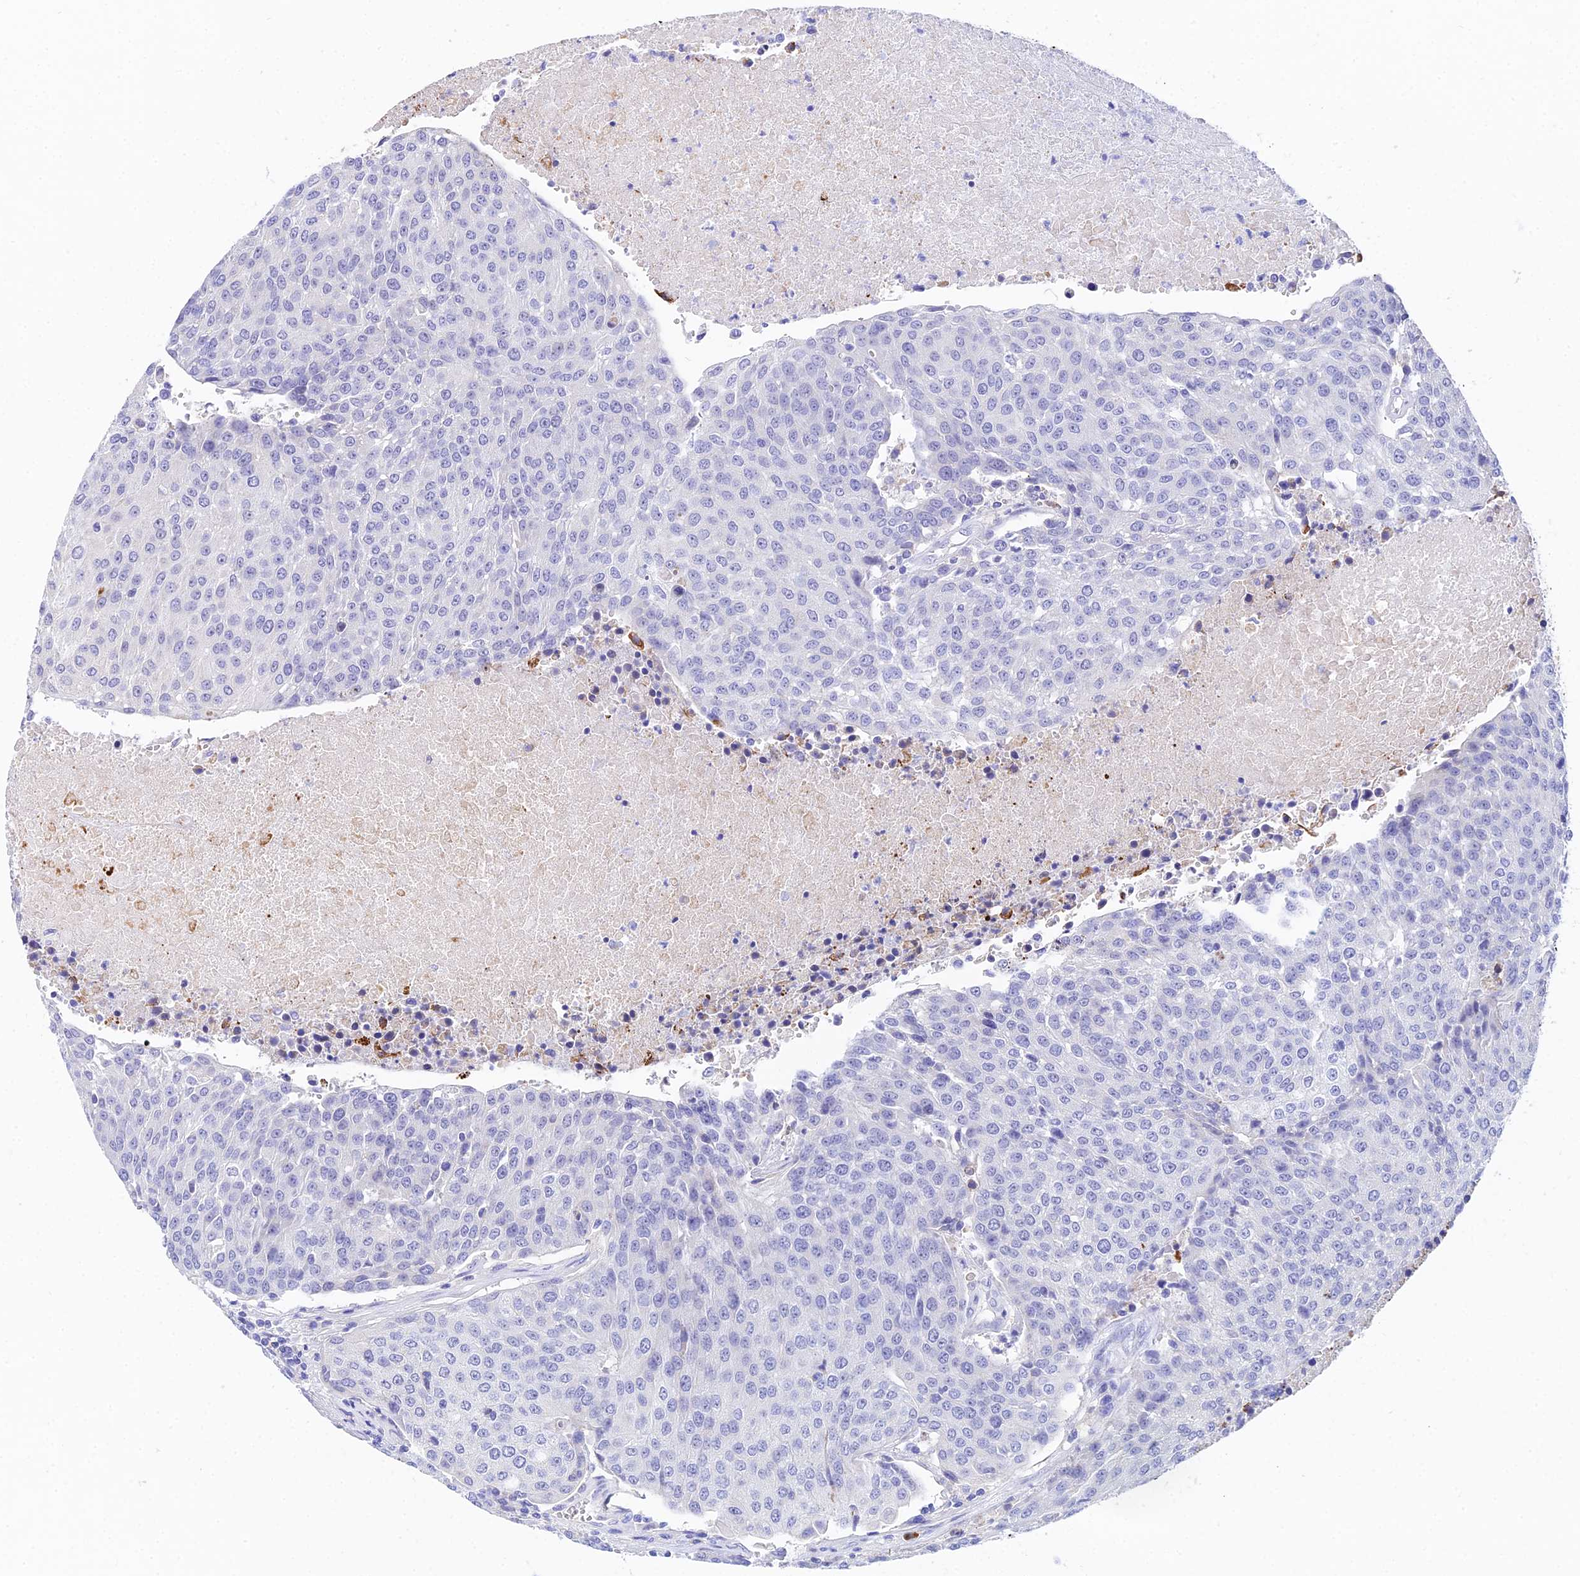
{"staining": {"intensity": "negative", "quantity": "none", "location": "none"}, "tissue": "urothelial cancer", "cell_type": "Tumor cells", "image_type": "cancer", "snomed": [{"axis": "morphology", "description": "Urothelial carcinoma, High grade"}, {"axis": "topography", "description": "Urinary bladder"}], "caption": "The immunohistochemistry photomicrograph has no significant positivity in tumor cells of high-grade urothelial carcinoma tissue.", "gene": "CEP41", "patient": {"sex": "female", "age": 85}}